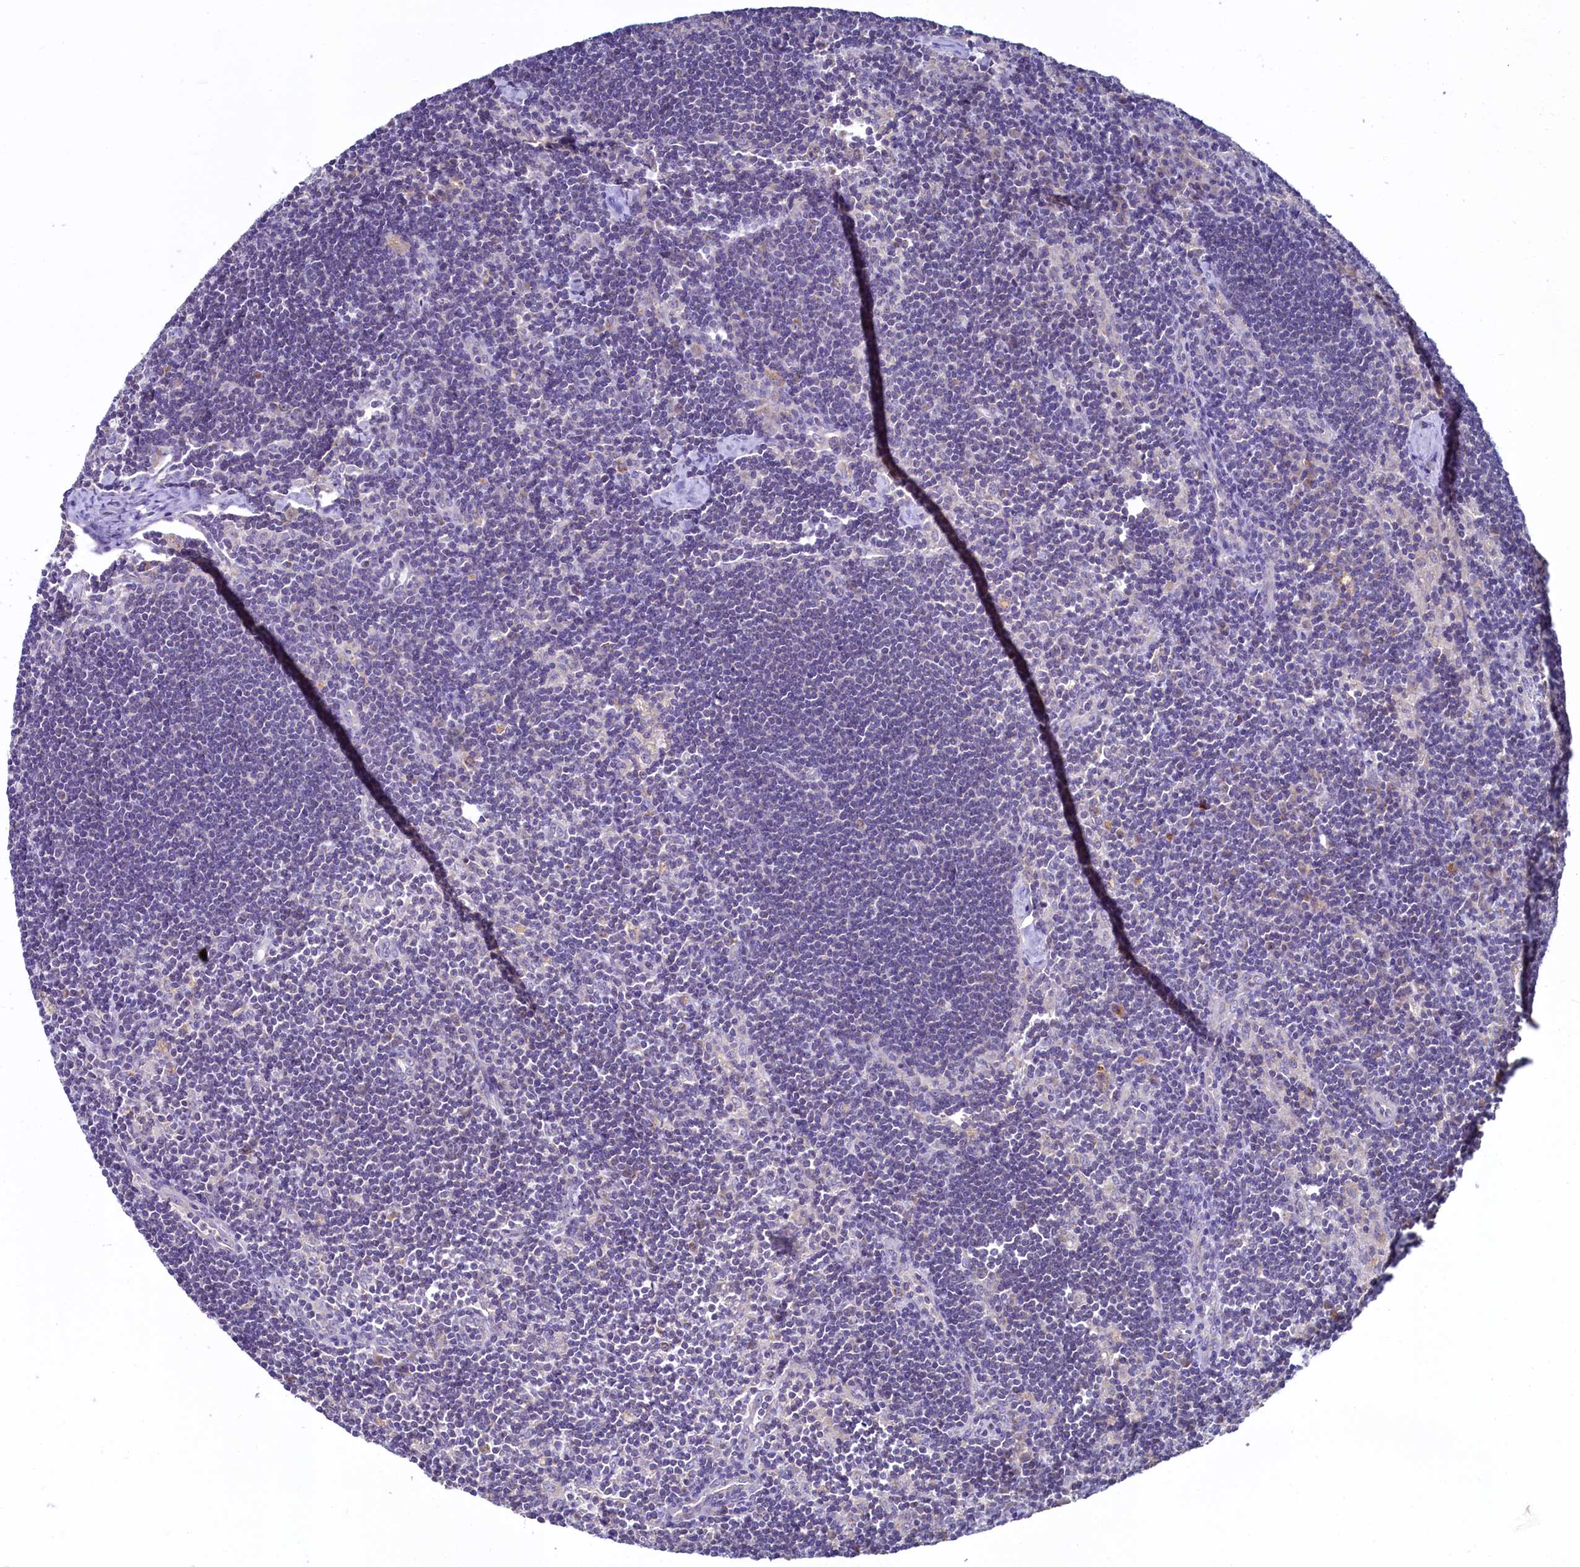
{"staining": {"intensity": "moderate", "quantity": "<25%", "location": "cytoplasmic/membranous"}, "tissue": "lymph node", "cell_type": "Non-germinal center cells", "image_type": "normal", "snomed": [{"axis": "morphology", "description": "Normal tissue, NOS"}, {"axis": "topography", "description": "Lymph node"}], "caption": "A high-resolution photomicrograph shows IHC staining of benign lymph node, which shows moderate cytoplasmic/membranous staining in about <25% of non-germinal center cells. (Stains: DAB (3,3'-diaminobenzidine) in brown, nuclei in blue, Microscopy: brightfield microscopy at high magnification).", "gene": "MRPL57", "patient": {"sex": "male", "age": 24}}